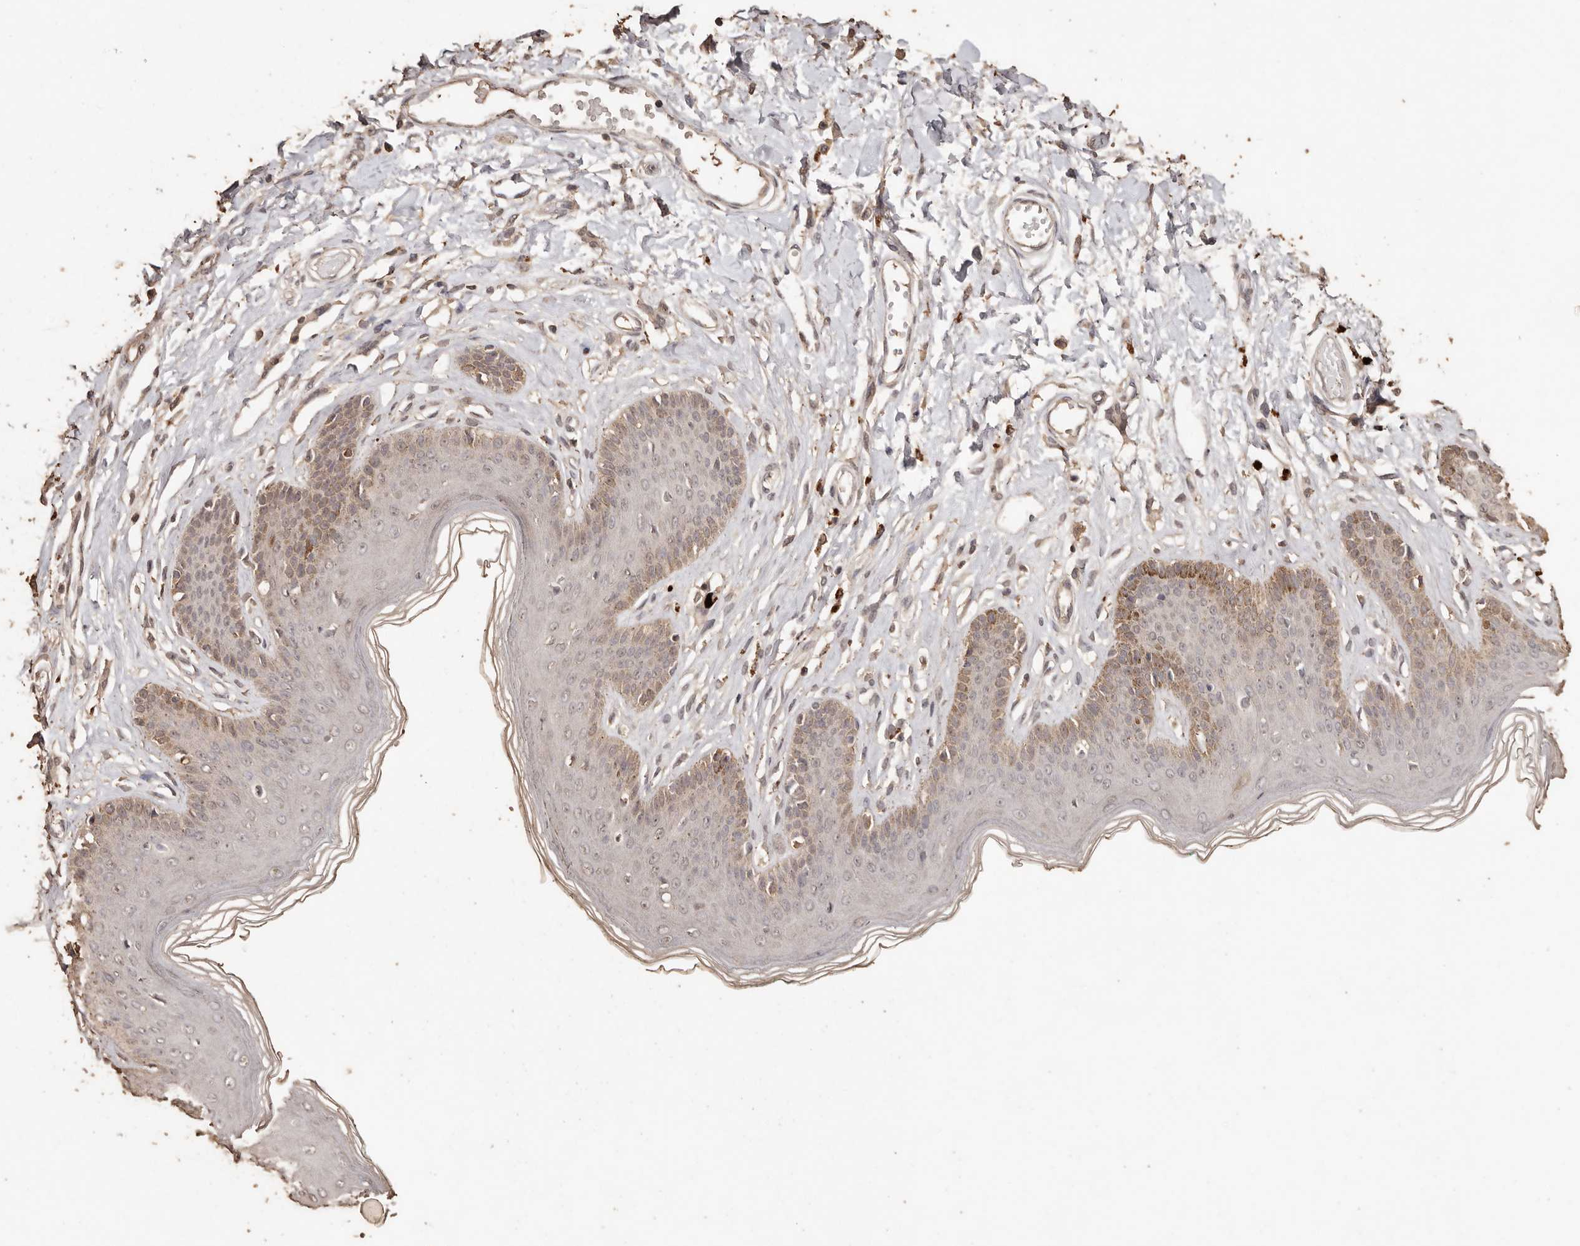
{"staining": {"intensity": "moderate", "quantity": "<25%", "location": "cytoplasmic/membranous"}, "tissue": "skin", "cell_type": "Epidermal cells", "image_type": "normal", "snomed": [{"axis": "morphology", "description": "Normal tissue, NOS"}, {"axis": "morphology", "description": "Squamous cell carcinoma, NOS"}, {"axis": "topography", "description": "Vulva"}], "caption": "Skin stained with DAB (3,3'-diaminobenzidine) IHC displays low levels of moderate cytoplasmic/membranous staining in approximately <25% of epidermal cells.", "gene": "PKDCC", "patient": {"sex": "female", "age": 85}}